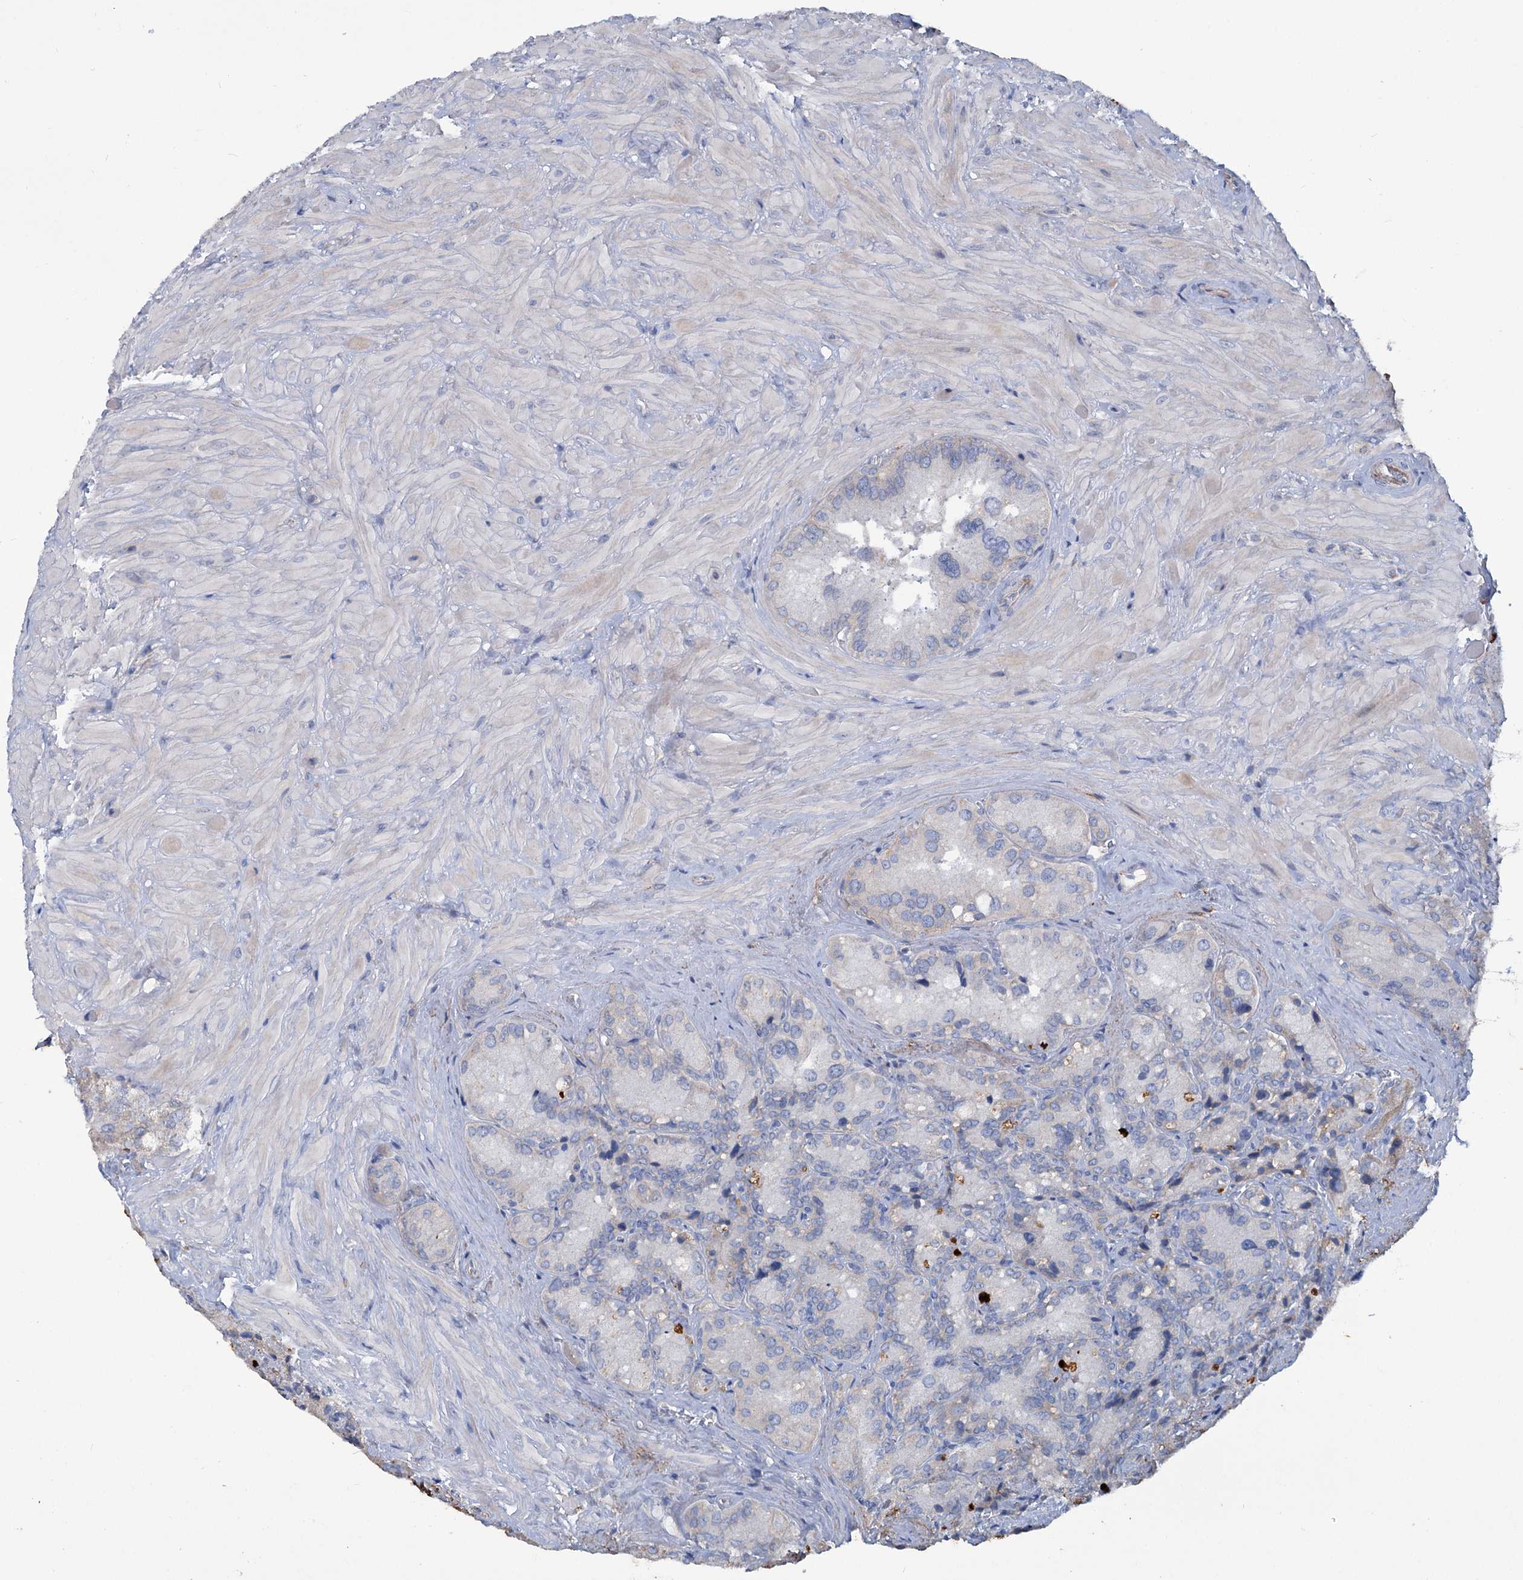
{"staining": {"intensity": "negative", "quantity": "none", "location": "none"}, "tissue": "seminal vesicle", "cell_type": "Glandular cells", "image_type": "normal", "snomed": [{"axis": "morphology", "description": "Normal tissue, NOS"}, {"axis": "topography", "description": "Seminal veicle"}], "caption": "Immunohistochemical staining of unremarkable seminal vesicle displays no significant staining in glandular cells. The staining was performed using DAB to visualize the protein expression in brown, while the nuclei were stained in blue with hematoxylin (Magnification: 20x).", "gene": "URAD", "patient": {"sex": "male", "age": 62}}